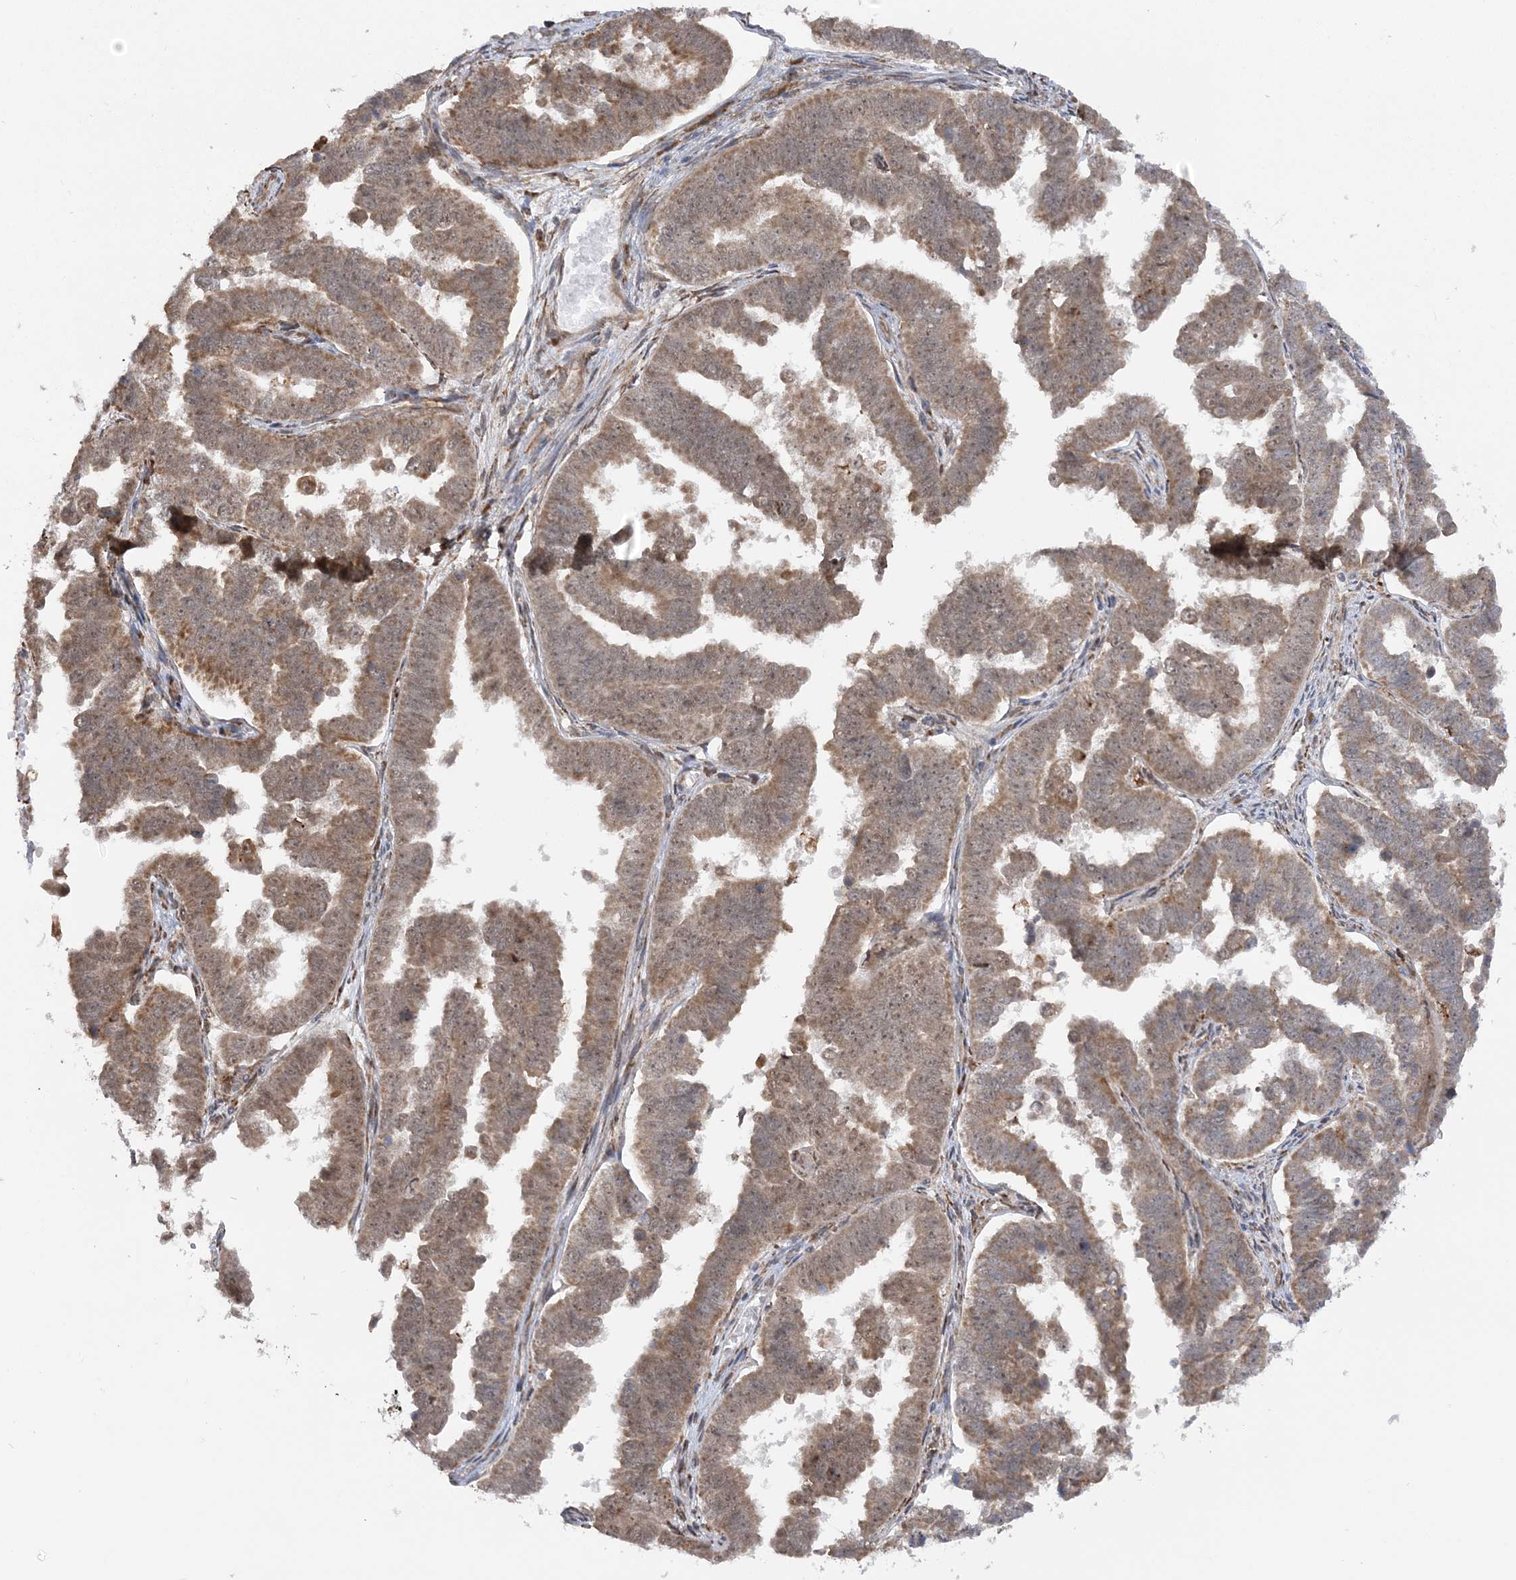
{"staining": {"intensity": "moderate", "quantity": ">75%", "location": "cytoplasmic/membranous"}, "tissue": "endometrial cancer", "cell_type": "Tumor cells", "image_type": "cancer", "snomed": [{"axis": "morphology", "description": "Adenocarcinoma, NOS"}, {"axis": "topography", "description": "Endometrium"}], "caption": "About >75% of tumor cells in human endometrial cancer show moderate cytoplasmic/membranous protein staining as visualized by brown immunohistochemical staining.", "gene": "MRPL47", "patient": {"sex": "female", "age": 75}}